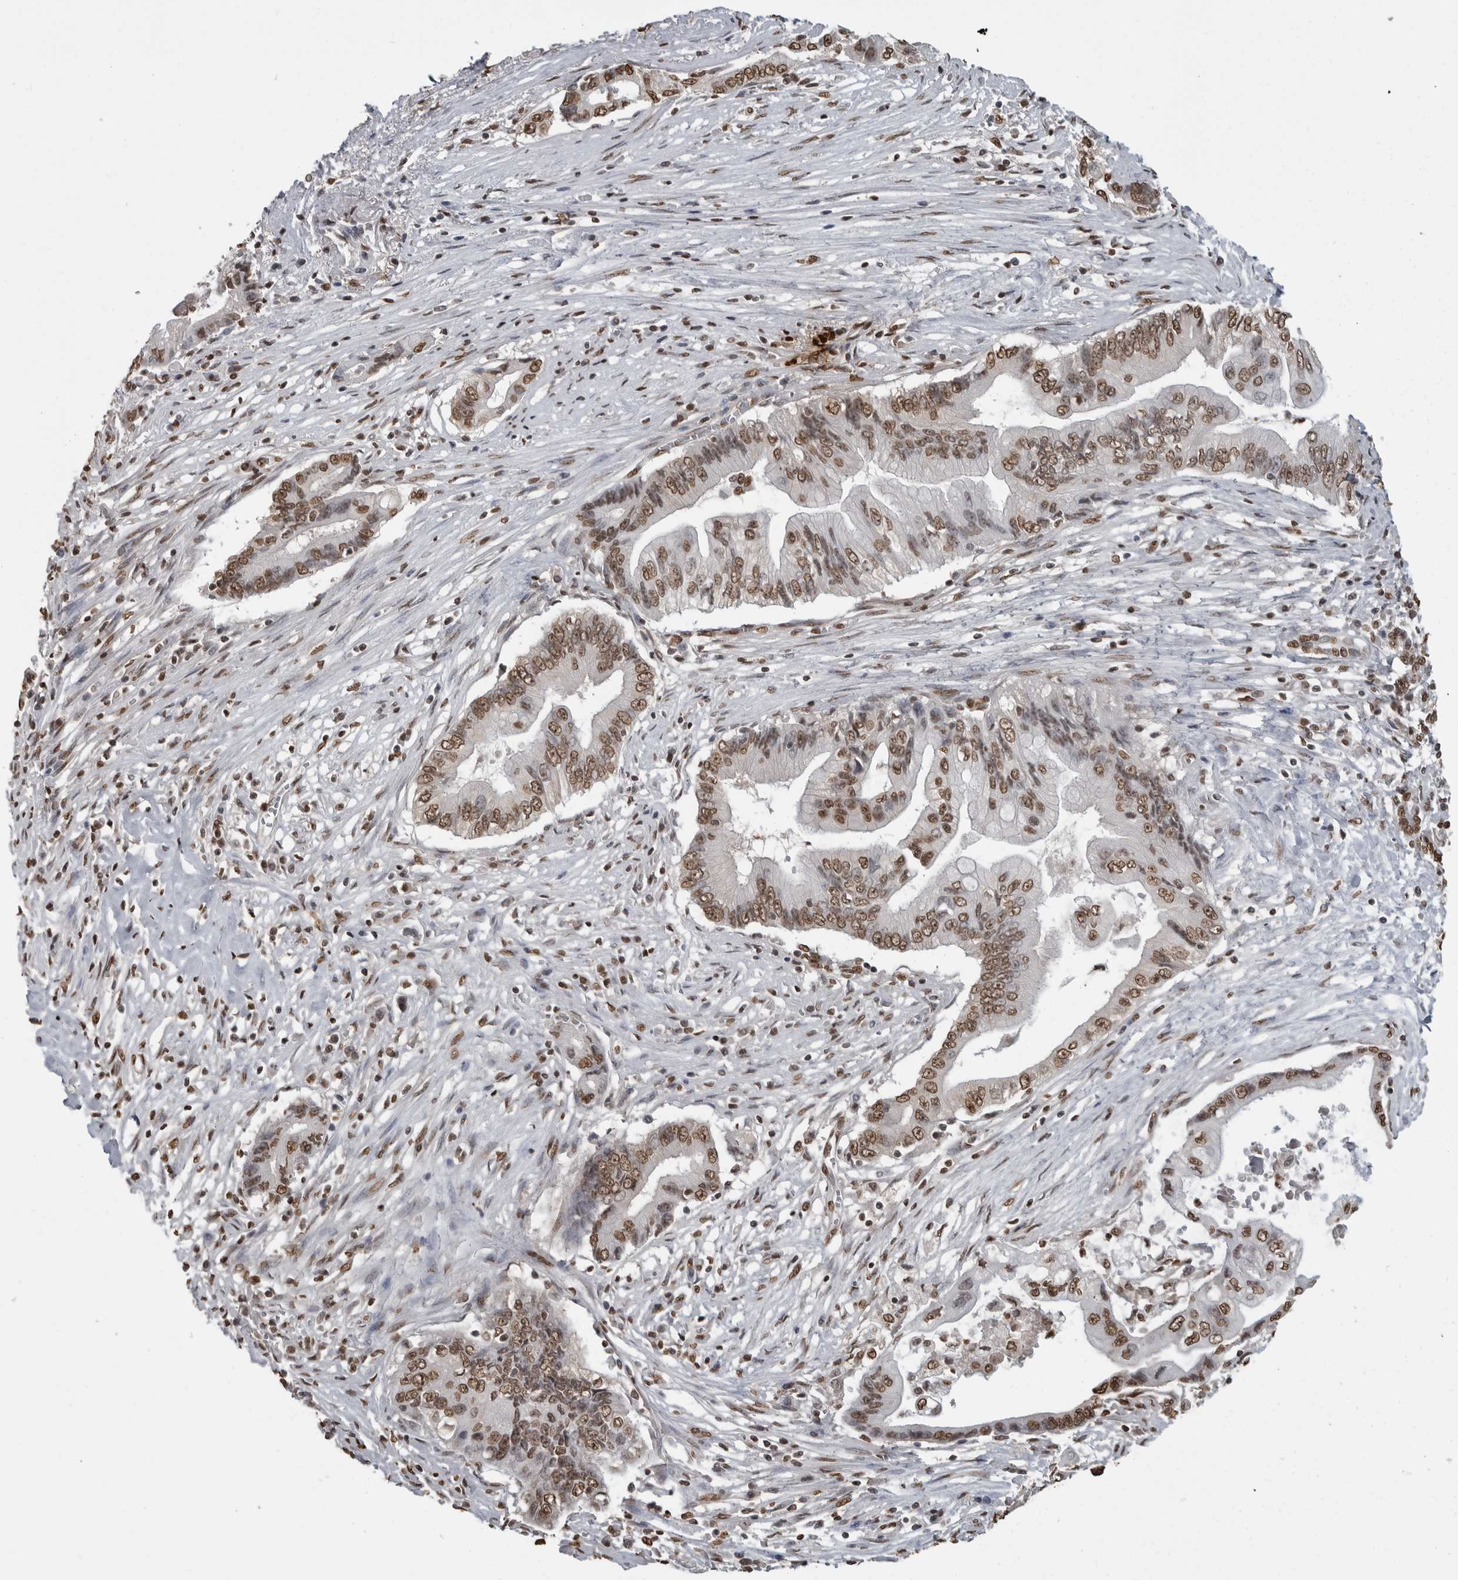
{"staining": {"intensity": "moderate", "quantity": ">75%", "location": "nuclear"}, "tissue": "pancreatic cancer", "cell_type": "Tumor cells", "image_type": "cancer", "snomed": [{"axis": "morphology", "description": "Adenocarcinoma, NOS"}, {"axis": "topography", "description": "Pancreas"}], "caption": "Protein staining demonstrates moderate nuclear positivity in about >75% of tumor cells in pancreatic cancer.", "gene": "SMAD2", "patient": {"sex": "male", "age": 78}}